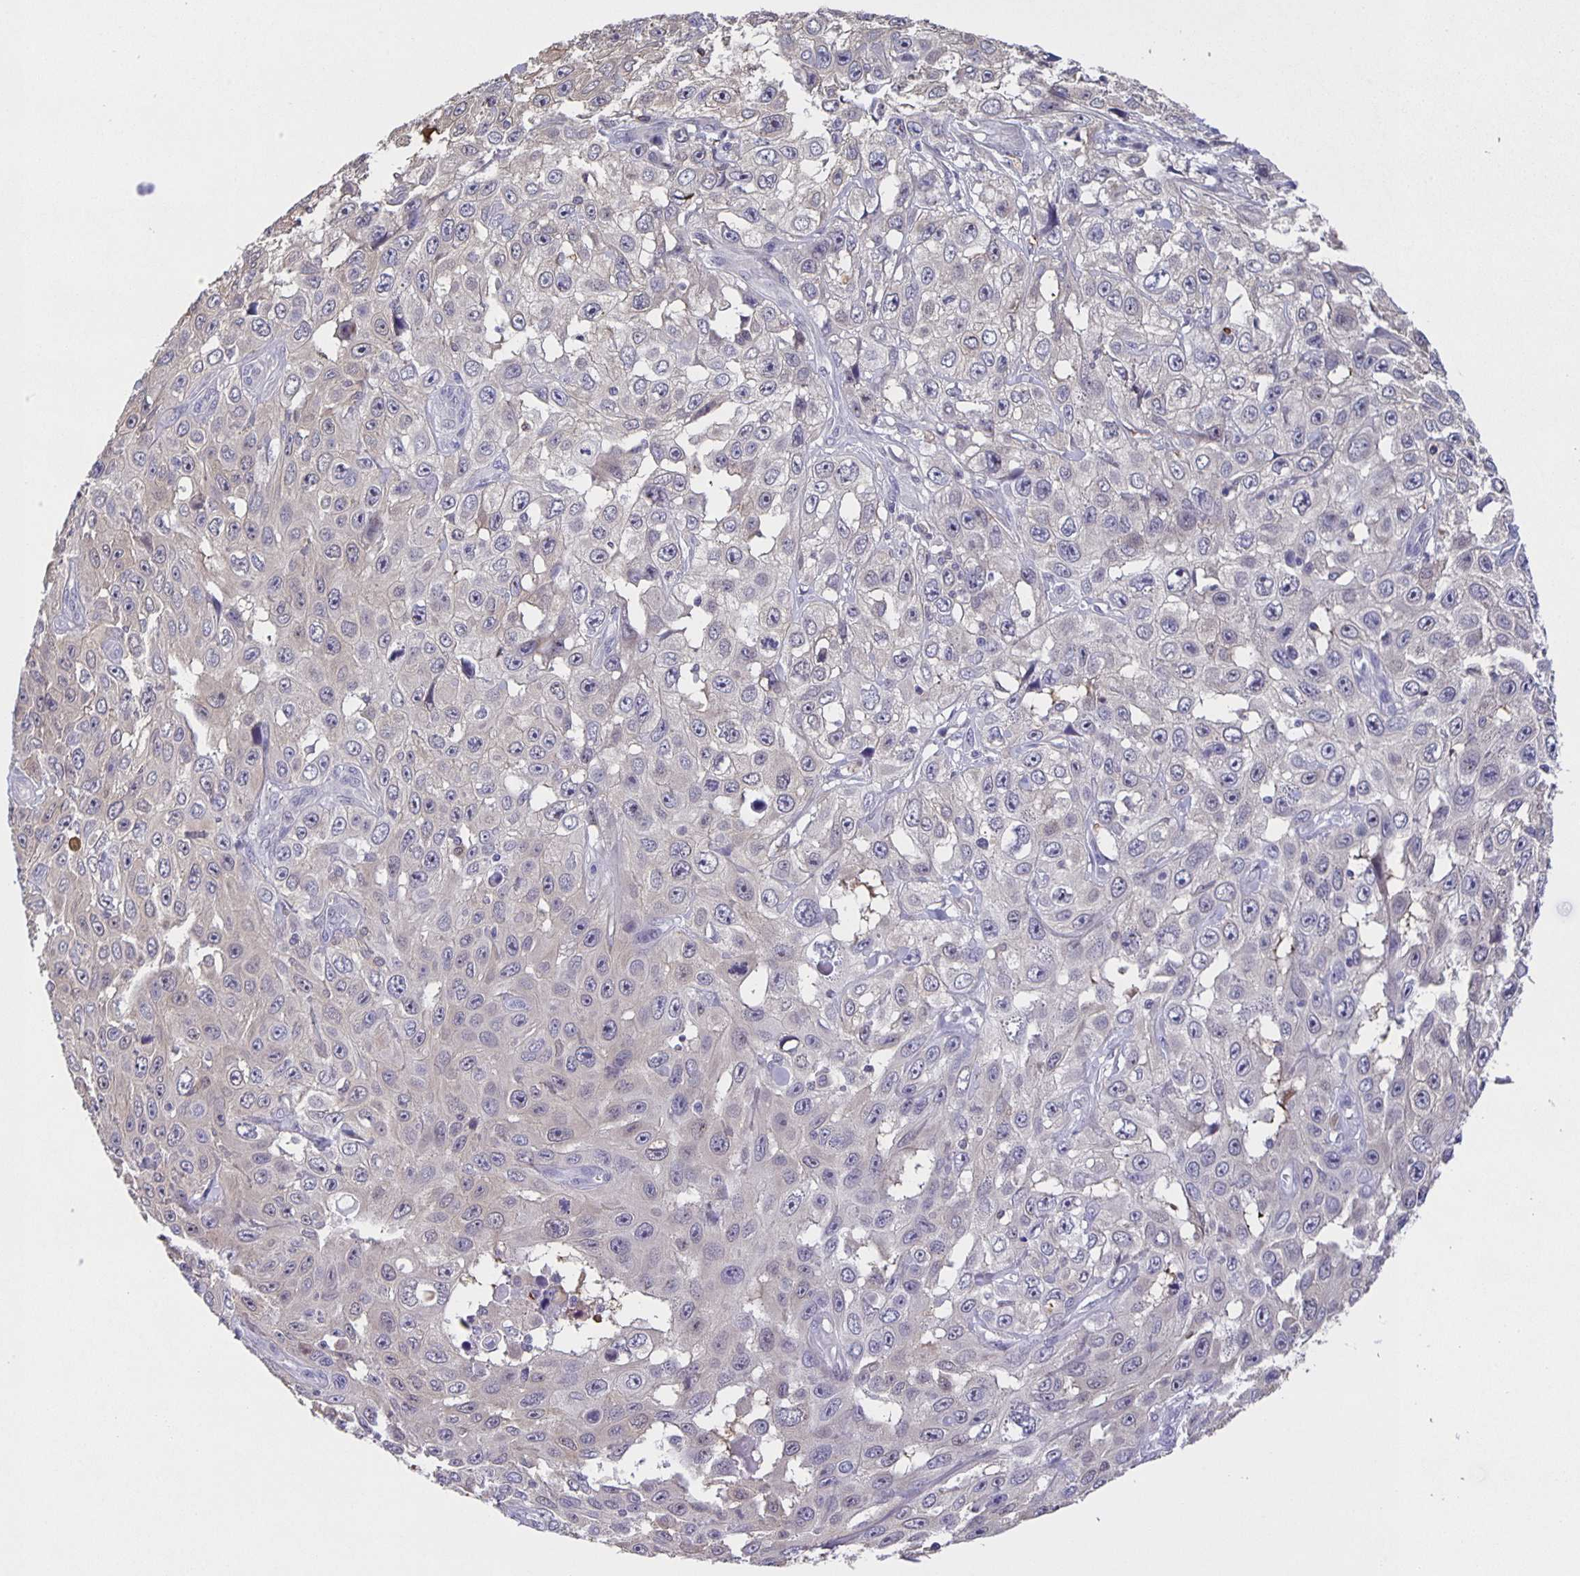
{"staining": {"intensity": "negative", "quantity": "none", "location": "none"}, "tissue": "skin cancer", "cell_type": "Tumor cells", "image_type": "cancer", "snomed": [{"axis": "morphology", "description": "Squamous cell carcinoma, NOS"}, {"axis": "topography", "description": "Skin"}], "caption": "IHC histopathology image of human skin cancer stained for a protein (brown), which exhibits no staining in tumor cells.", "gene": "MARCHF6", "patient": {"sex": "male", "age": 82}}